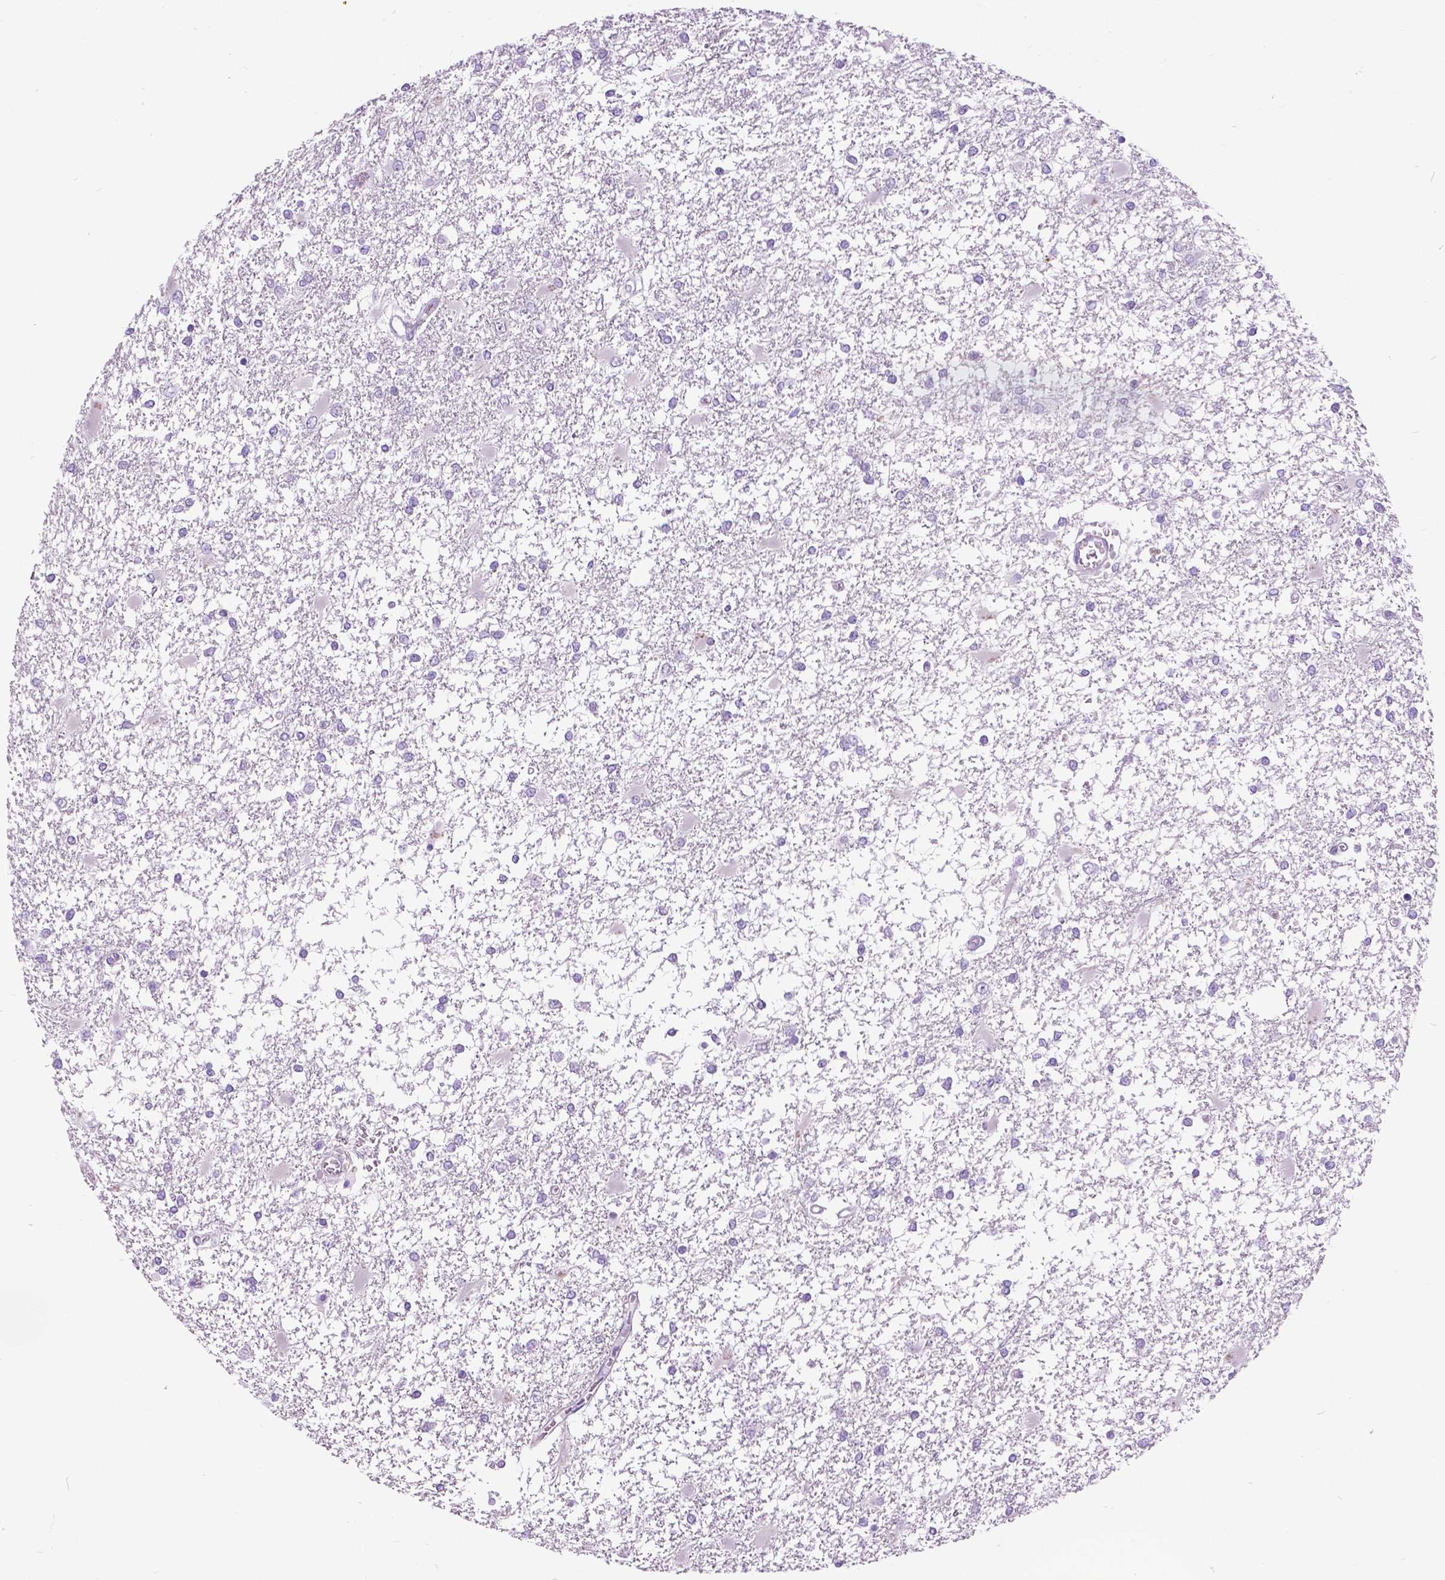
{"staining": {"intensity": "negative", "quantity": "none", "location": "none"}, "tissue": "glioma", "cell_type": "Tumor cells", "image_type": "cancer", "snomed": [{"axis": "morphology", "description": "Glioma, malignant, High grade"}, {"axis": "topography", "description": "Cerebral cortex"}], "caption": "An immunohistochemistry (IHC) histopathology image of high-grade glioma (malignant) is shown. There is no staining in tumor cells of high-grade glioma (malignant).", "gene": "TP53TG5", "patient": {"sex": "male", "age": 79}}